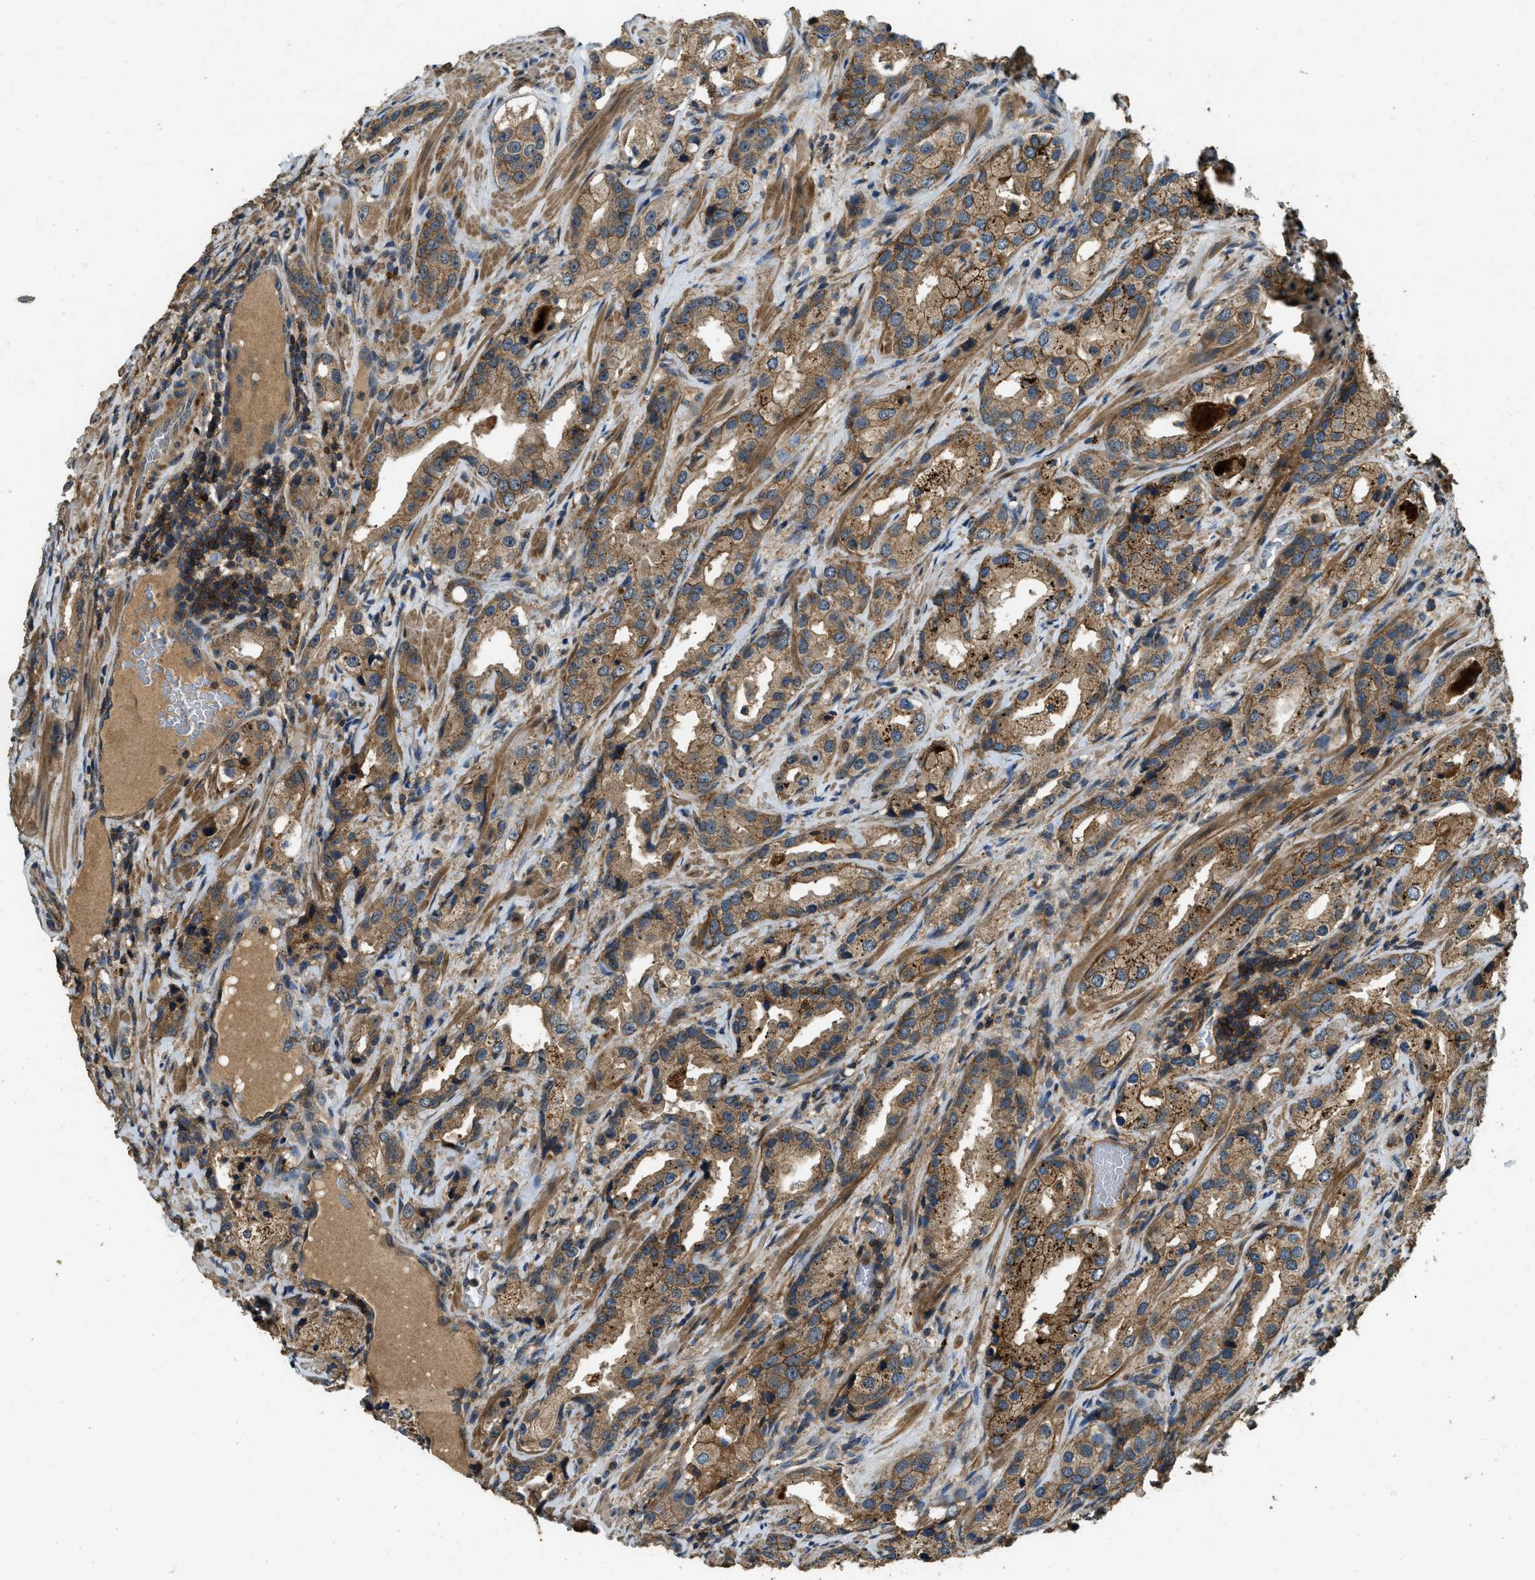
{"staining": {"intensity": "moderate", "quantity": ">75%", "location": "cytoplasmic/membranous"}, "tissue": "prostate cancer", "cell_type": "Tumor cells", "image_type": "cancer", "snomed": [{"axis": "morphology", "description": "Adenocarcinoma, High grade"}, {"axis": "topography", "description": "Prostate"}], "caption": "Immunohistochemical staining of human adenocarcinoma (high-grade) (prostate) demonstrates moderate cytoplasmic/membranous protein positivity in about >75% of tumor cells. Nuclei are stained in blue.", "gene": "ATP8B1", "patient": {"sex": "male", "age": 63}}